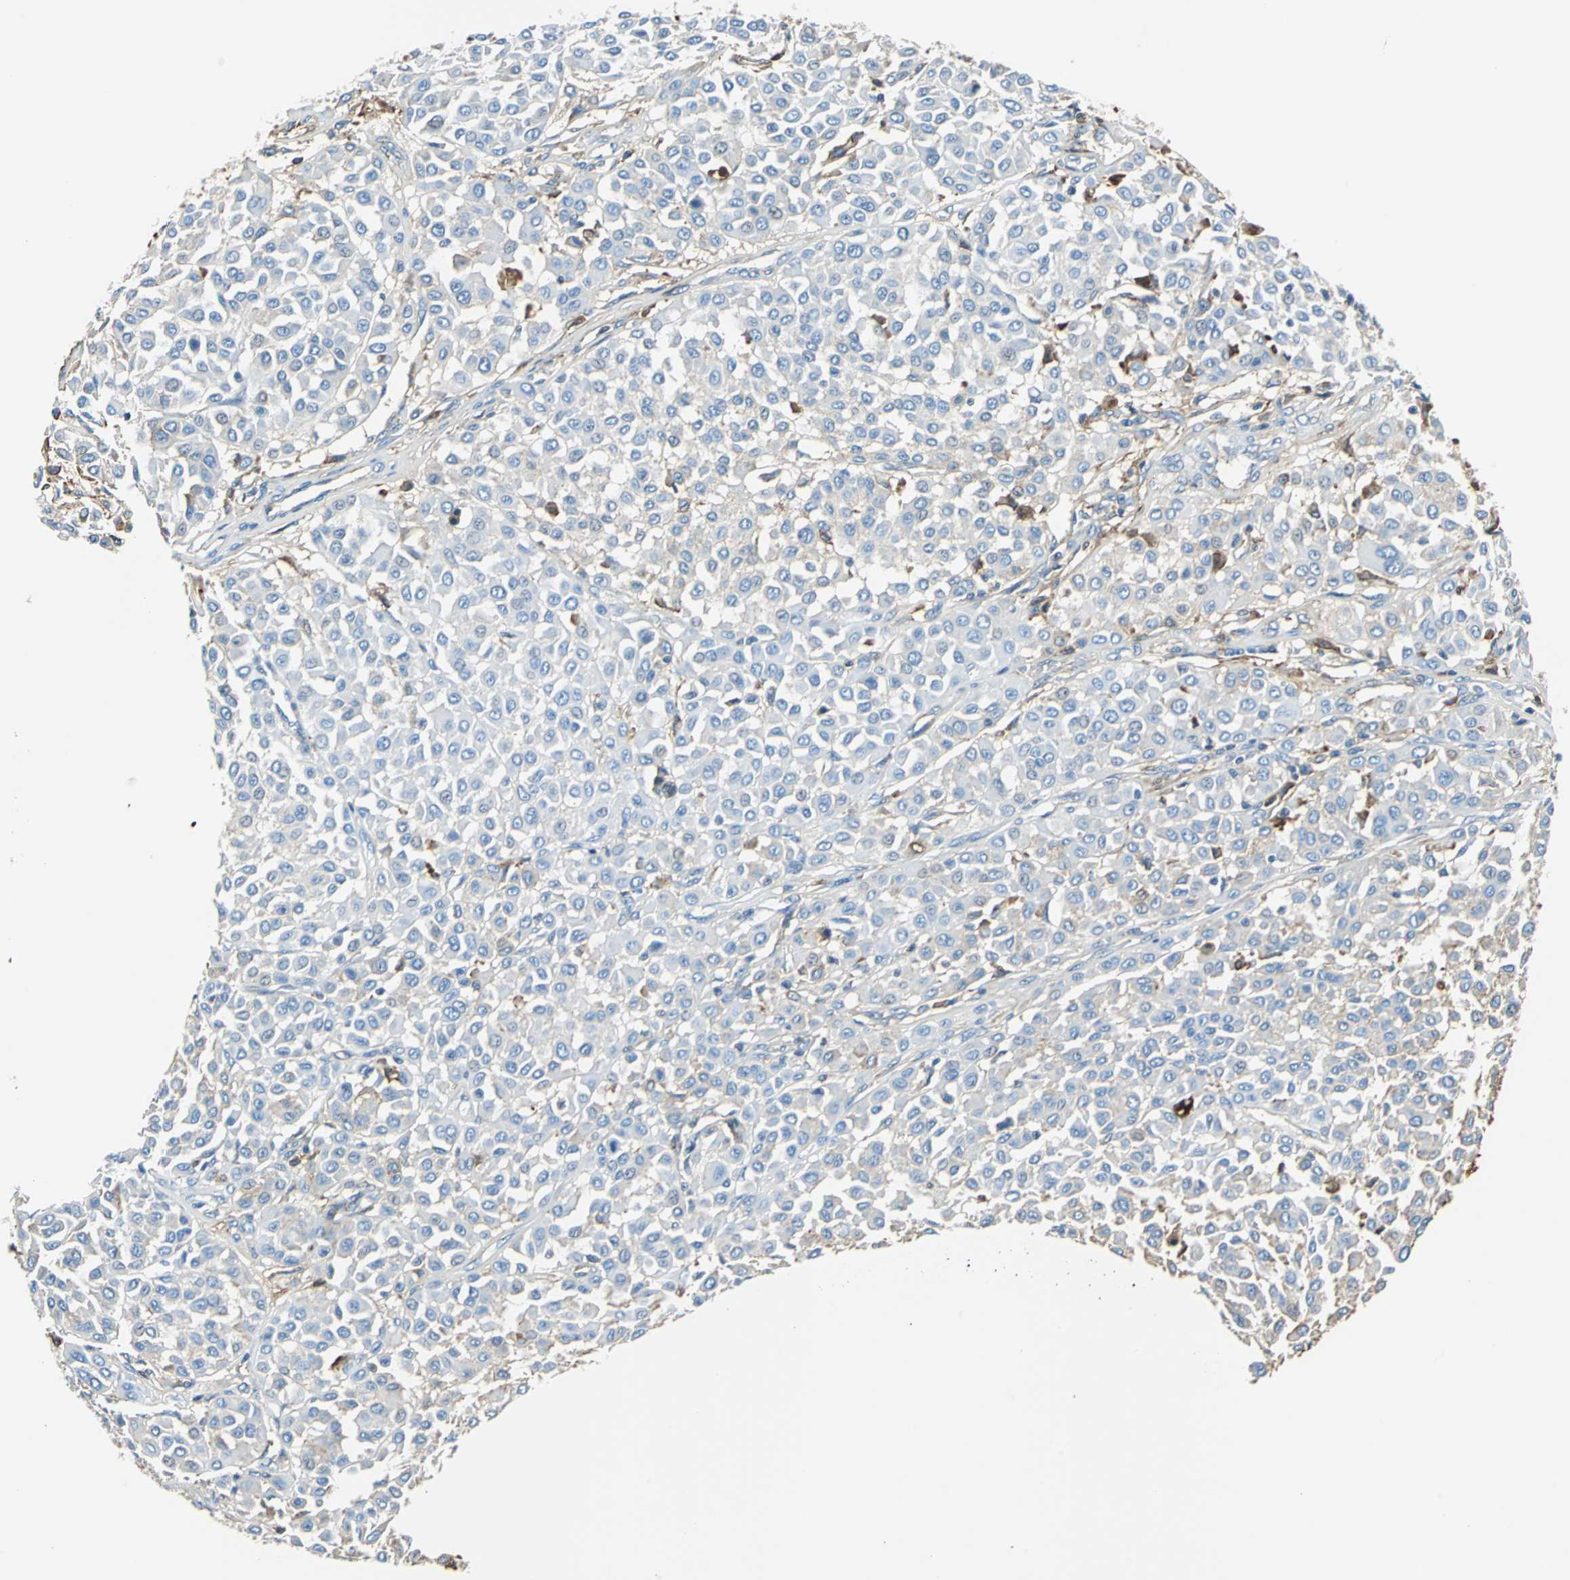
{"staining": {"intensity": "moderate", "quantity": "<25%", "location": "cytoplasmic/membranous"}, "tissue": "melanoma", "cell_type": "Tumor cells", "image_type": "cancer", "snomed": [{"axis": "morphology", "description": "Malignant melanoma, Metastatic site"}, {"axis": "topography", "description": "Soft tissue"}], "caption": "Melanoma stained for a protein demonstrates moderate cytoplasmic/membranous positivity in tumor cells.", "gene": "ALB", "patient": {"sex": "male", "age": 41}}